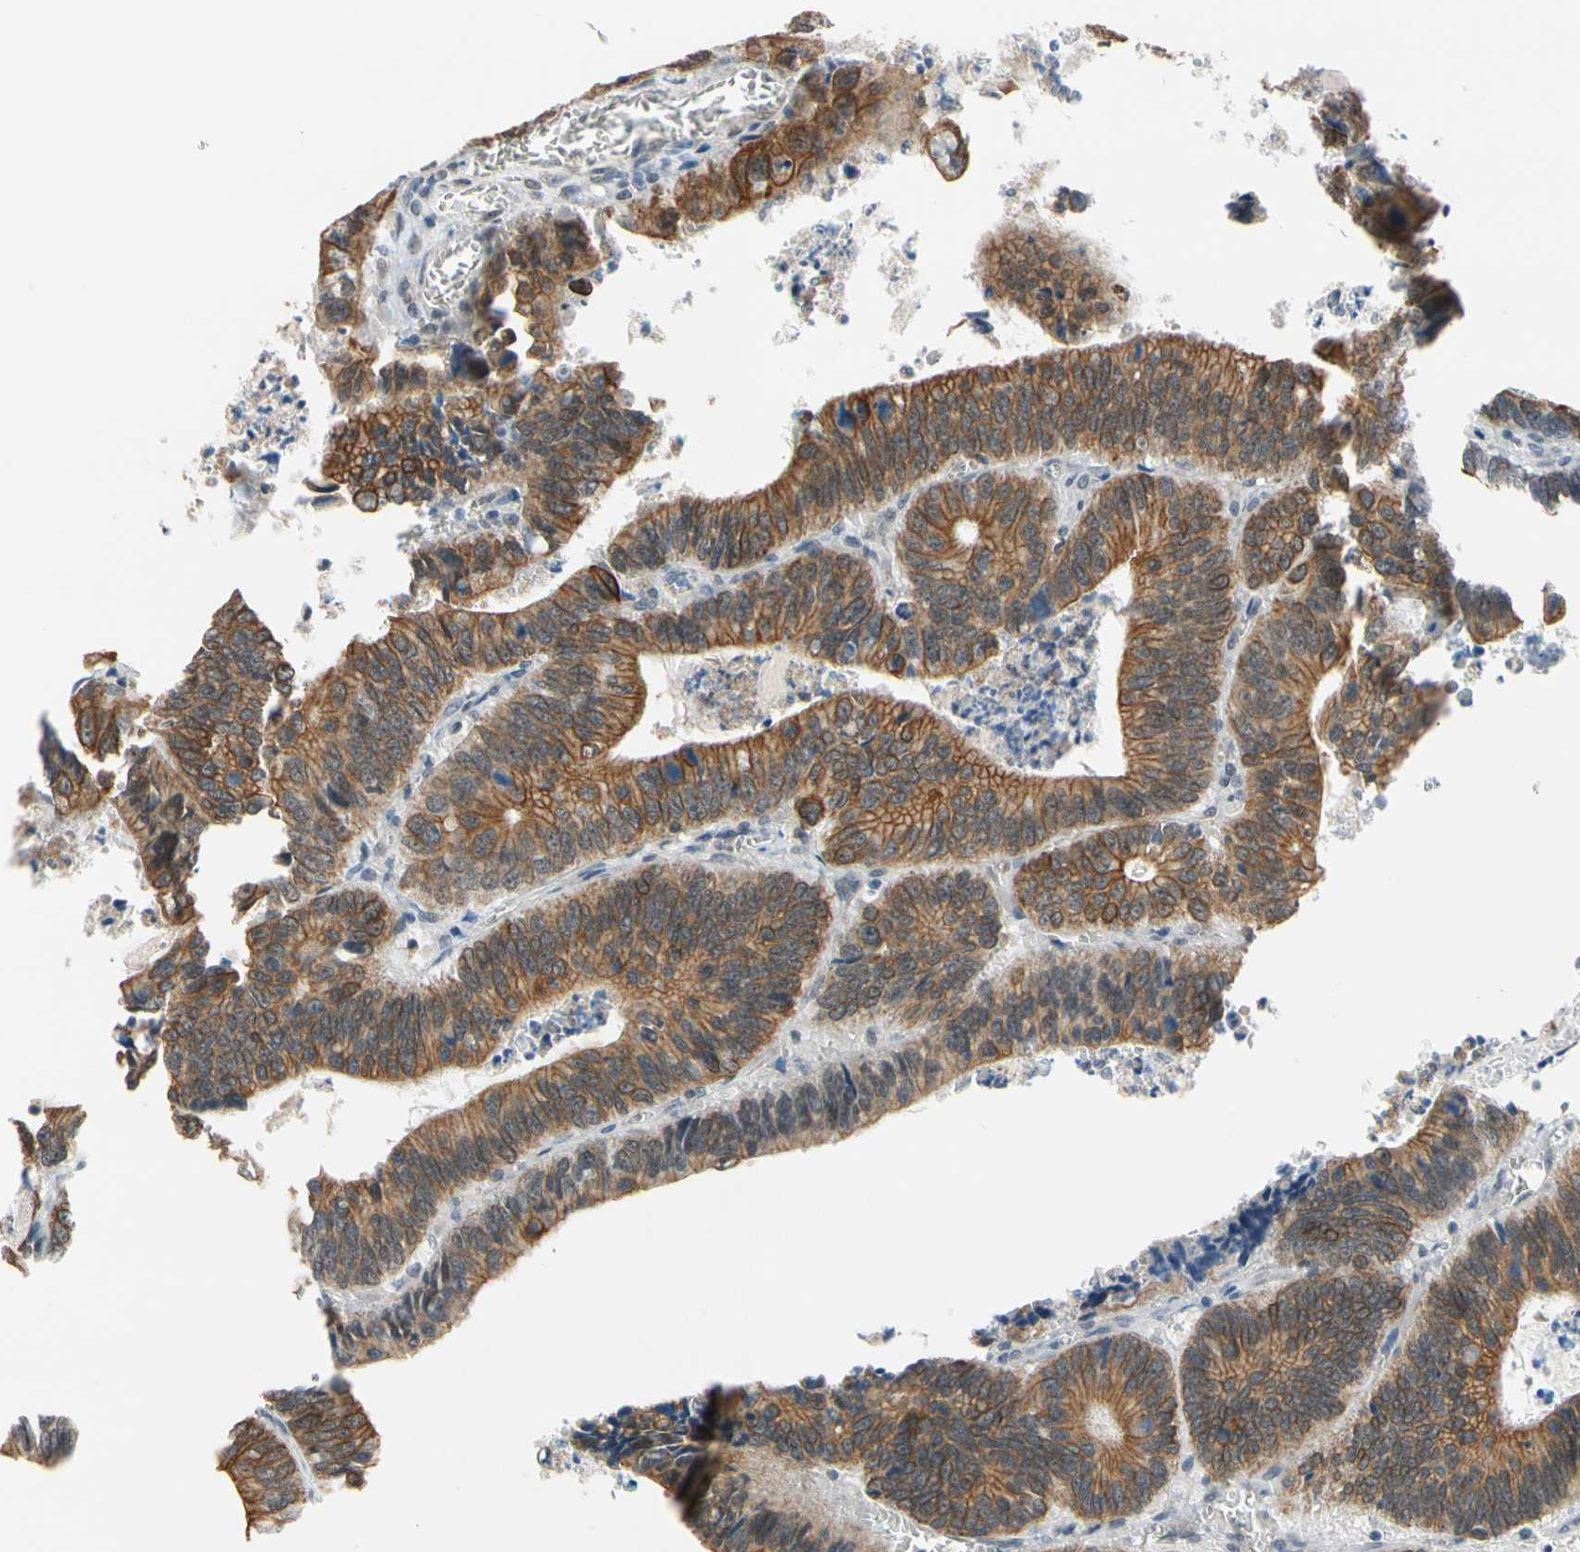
{"staining": {"intensity": "strong", "quantity": ">75%", "location": "cytoplasmic/membranous"}, "tissue": "colorectal cancer", "cell_type": "Tumor cells", "image_type": "cancer", "snomed": [{"axis": "morphology", "description": "Adenocarcinoma, NOS"}, {"axis": "topography", "description": "Colon"}], "caption": "IHC micrograph of neoplastic tissue: adenocarcinoma (colorectal) stained using IHC demonstrates high levels of strong protein expression localized specifically in the cytoplasmic/membranous of tumor cells, appearing as a cytoplasmic/membranous brown color.", "gene": "TAF12", "patient": {"sex": "male", "age": 72}}